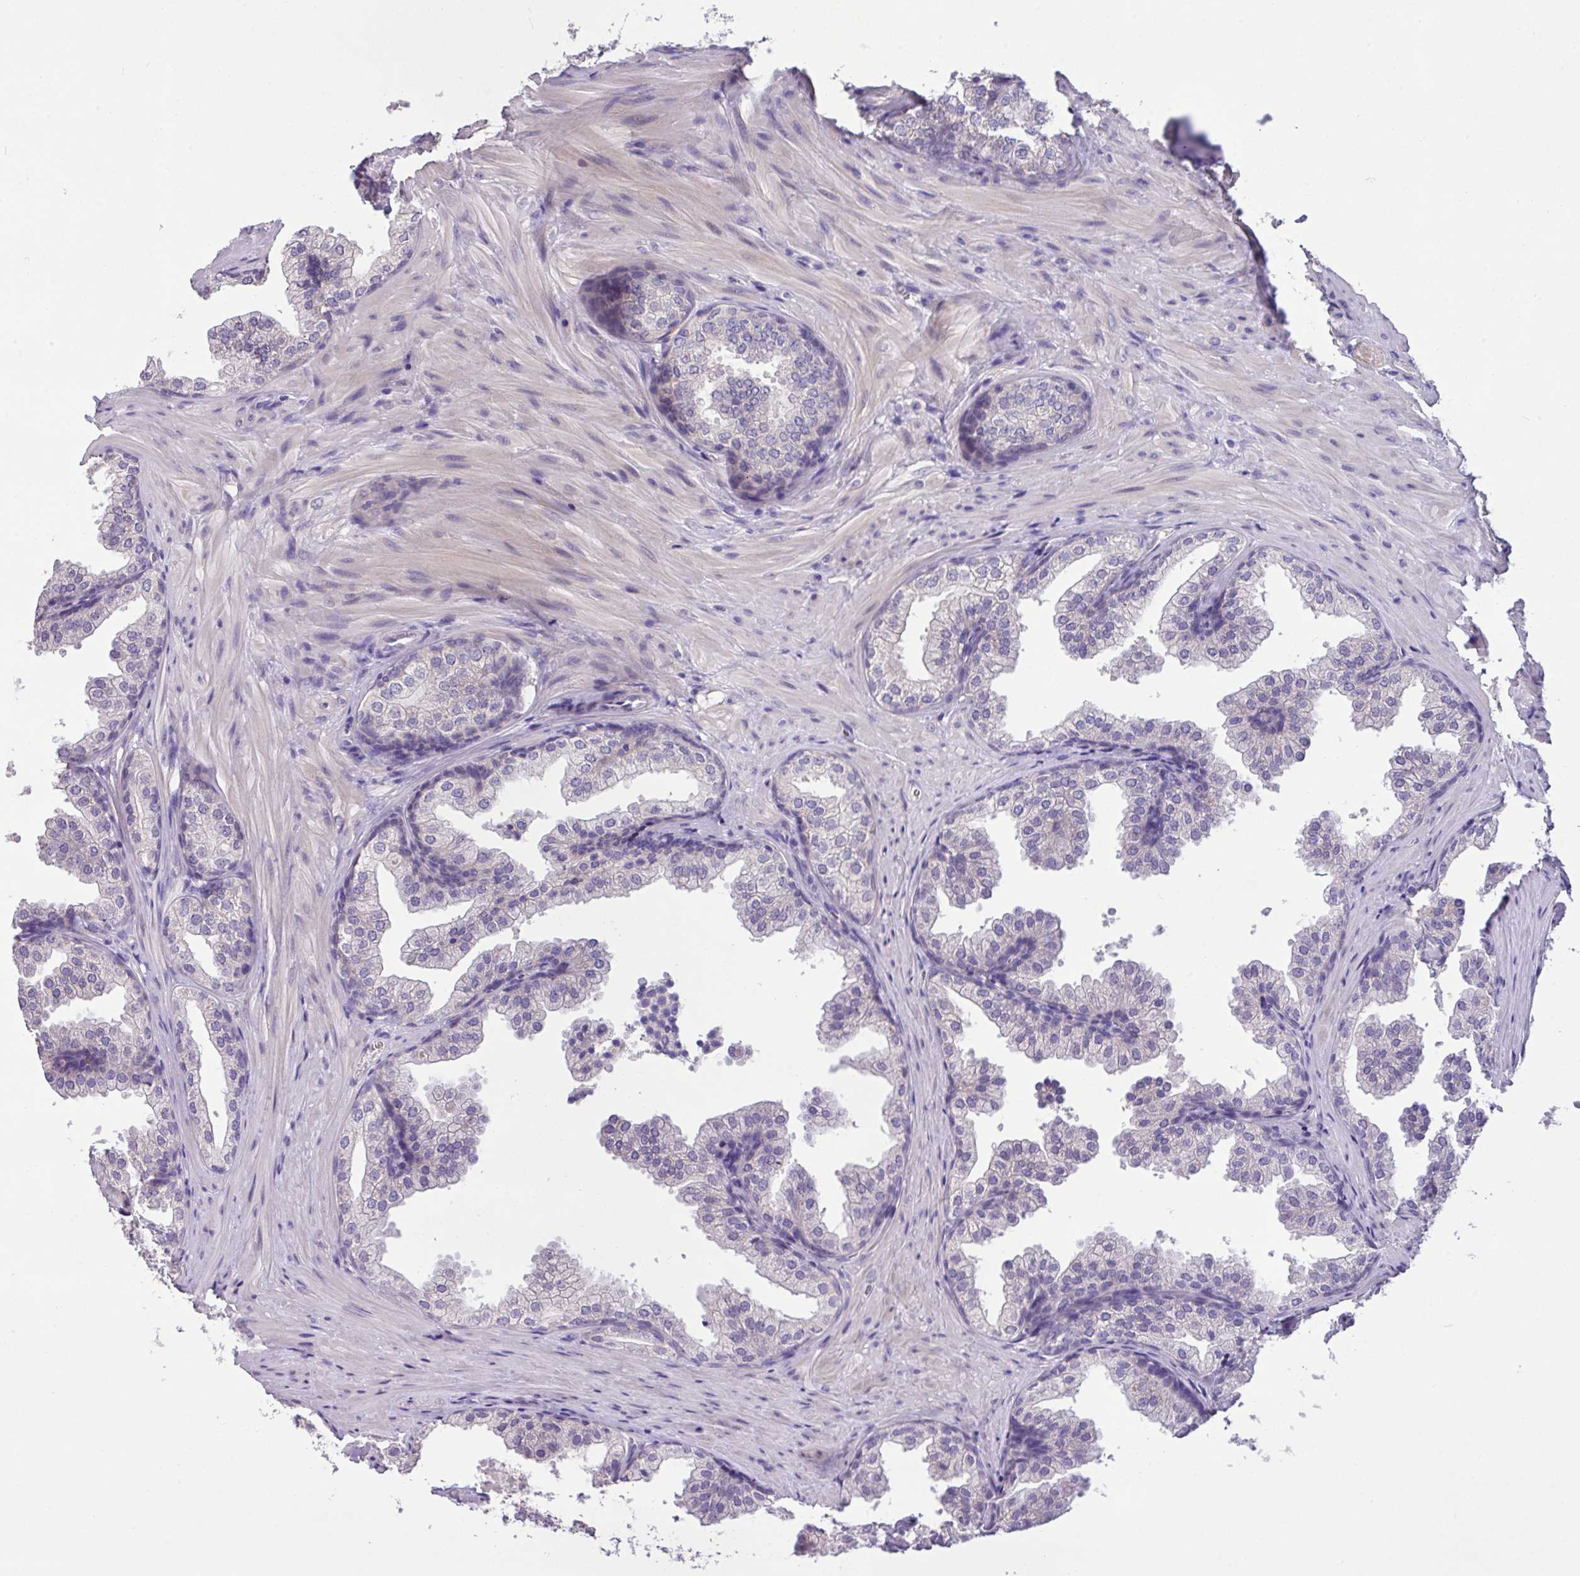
{"staining": {"intensity": "negative", "quantity": "none", "location": "none"}, "tissue": "prostate", "cell_type": "Glandular cells", "image_type": "normal", "snomed": [{"axis": "morphology", "description": "Normal tissue, NOS"}, {"axis": "topography", "description": "Prostate"}], "caption": "Immunohistochemical staining of benign prostate demonstrates no significant expression in glandular cells. (DAB IHC visualized using brightfield microscopy, high magnification).", "gene": "PAX8", "patient": {"sex": "male", "age": 37}}